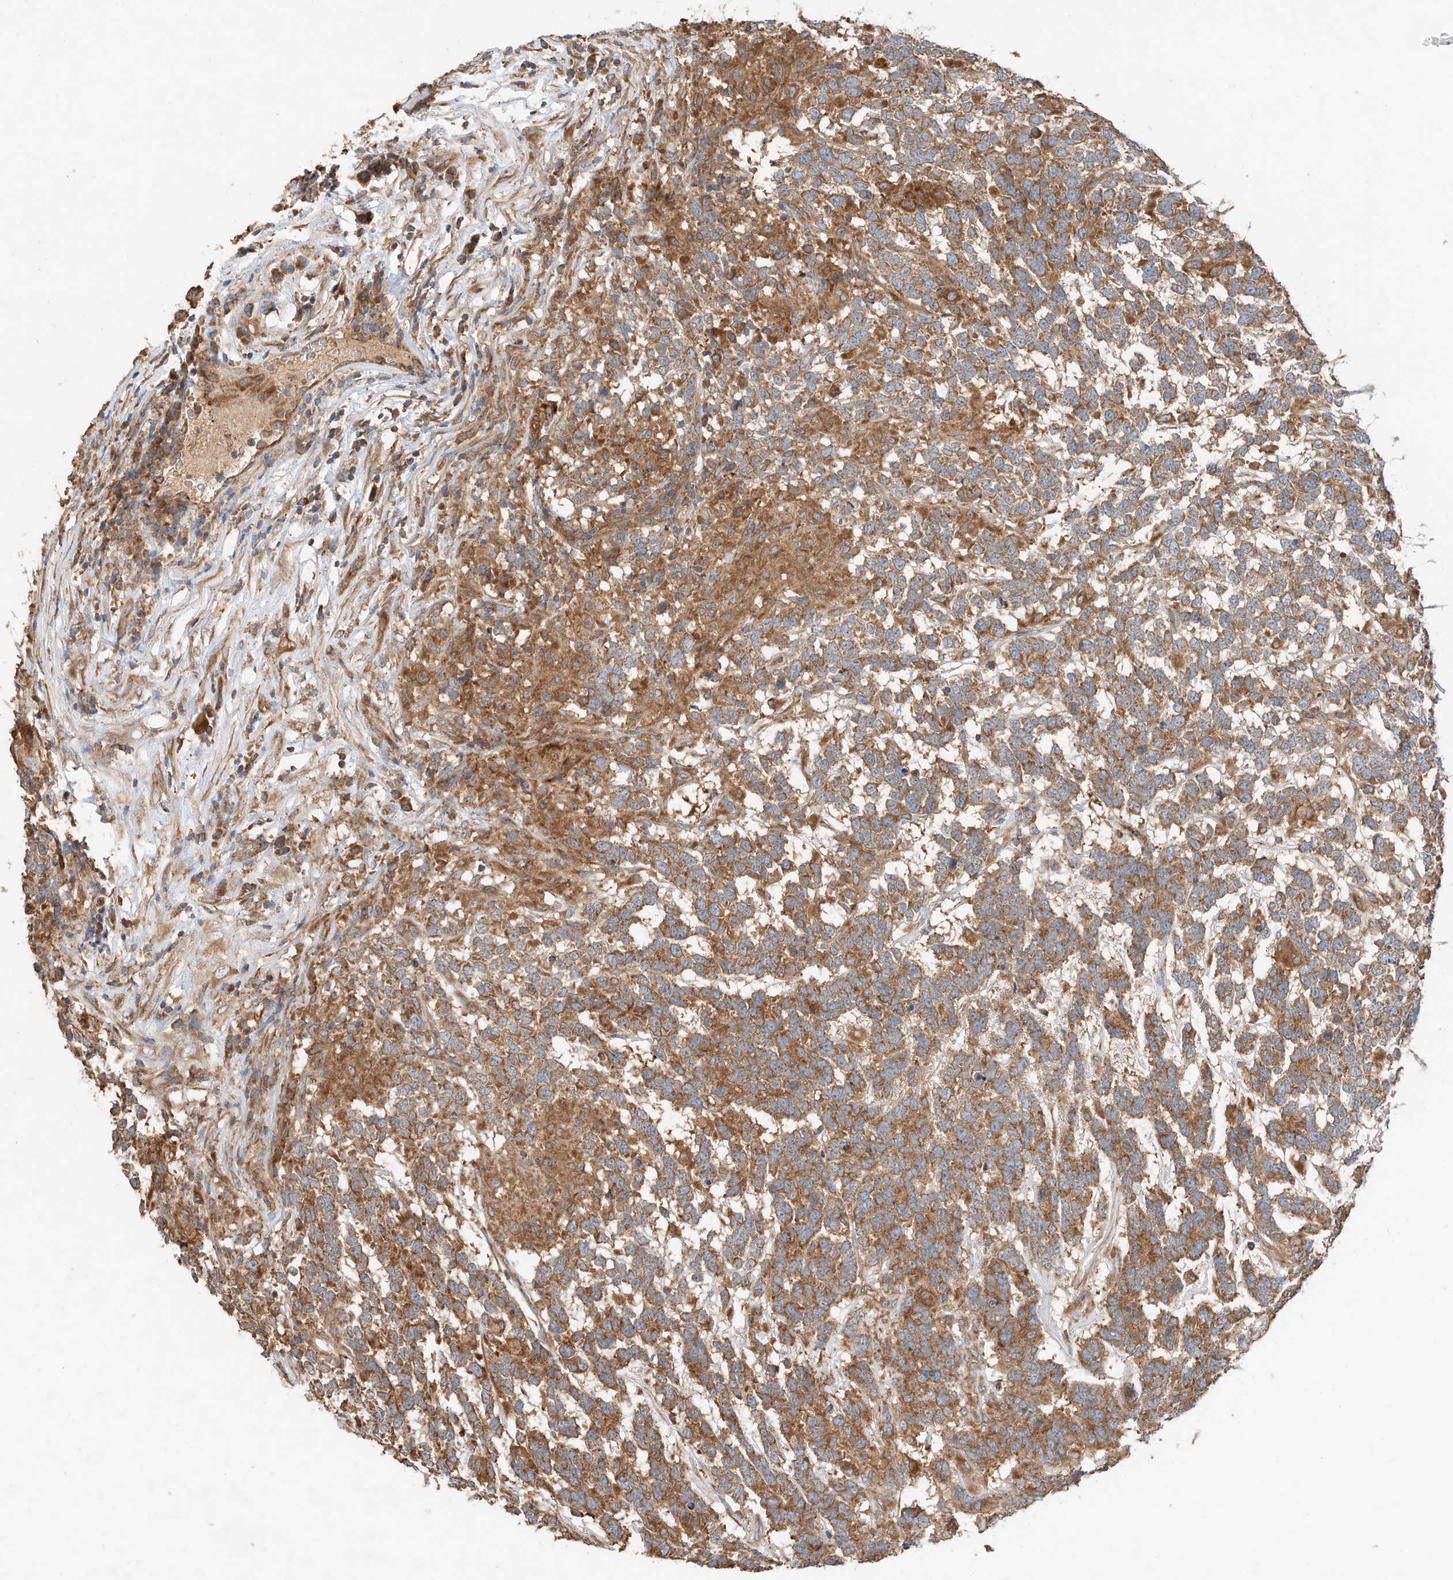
{"staining": {"intensity": "strong", "quantity": ">75%", "location": "cytoplasmic/membranous"}, "tissue": "testis cancer", "cell_type": "Tumor cells", "image_type": "cancer", "snomed": [{"axis": "morphology", "description": "Carcinoma, Embryonal, NOS"}, {"axis": "topography", "description": "Testis"}], "caption": "The immunohistochemical stain shows strong cytoplasmic/membranous positivity in tumor cells of testis embryonal carcinoma tissue.", "gene": "CPAMD8", "patient": {"sex": "male", "age": 26}}